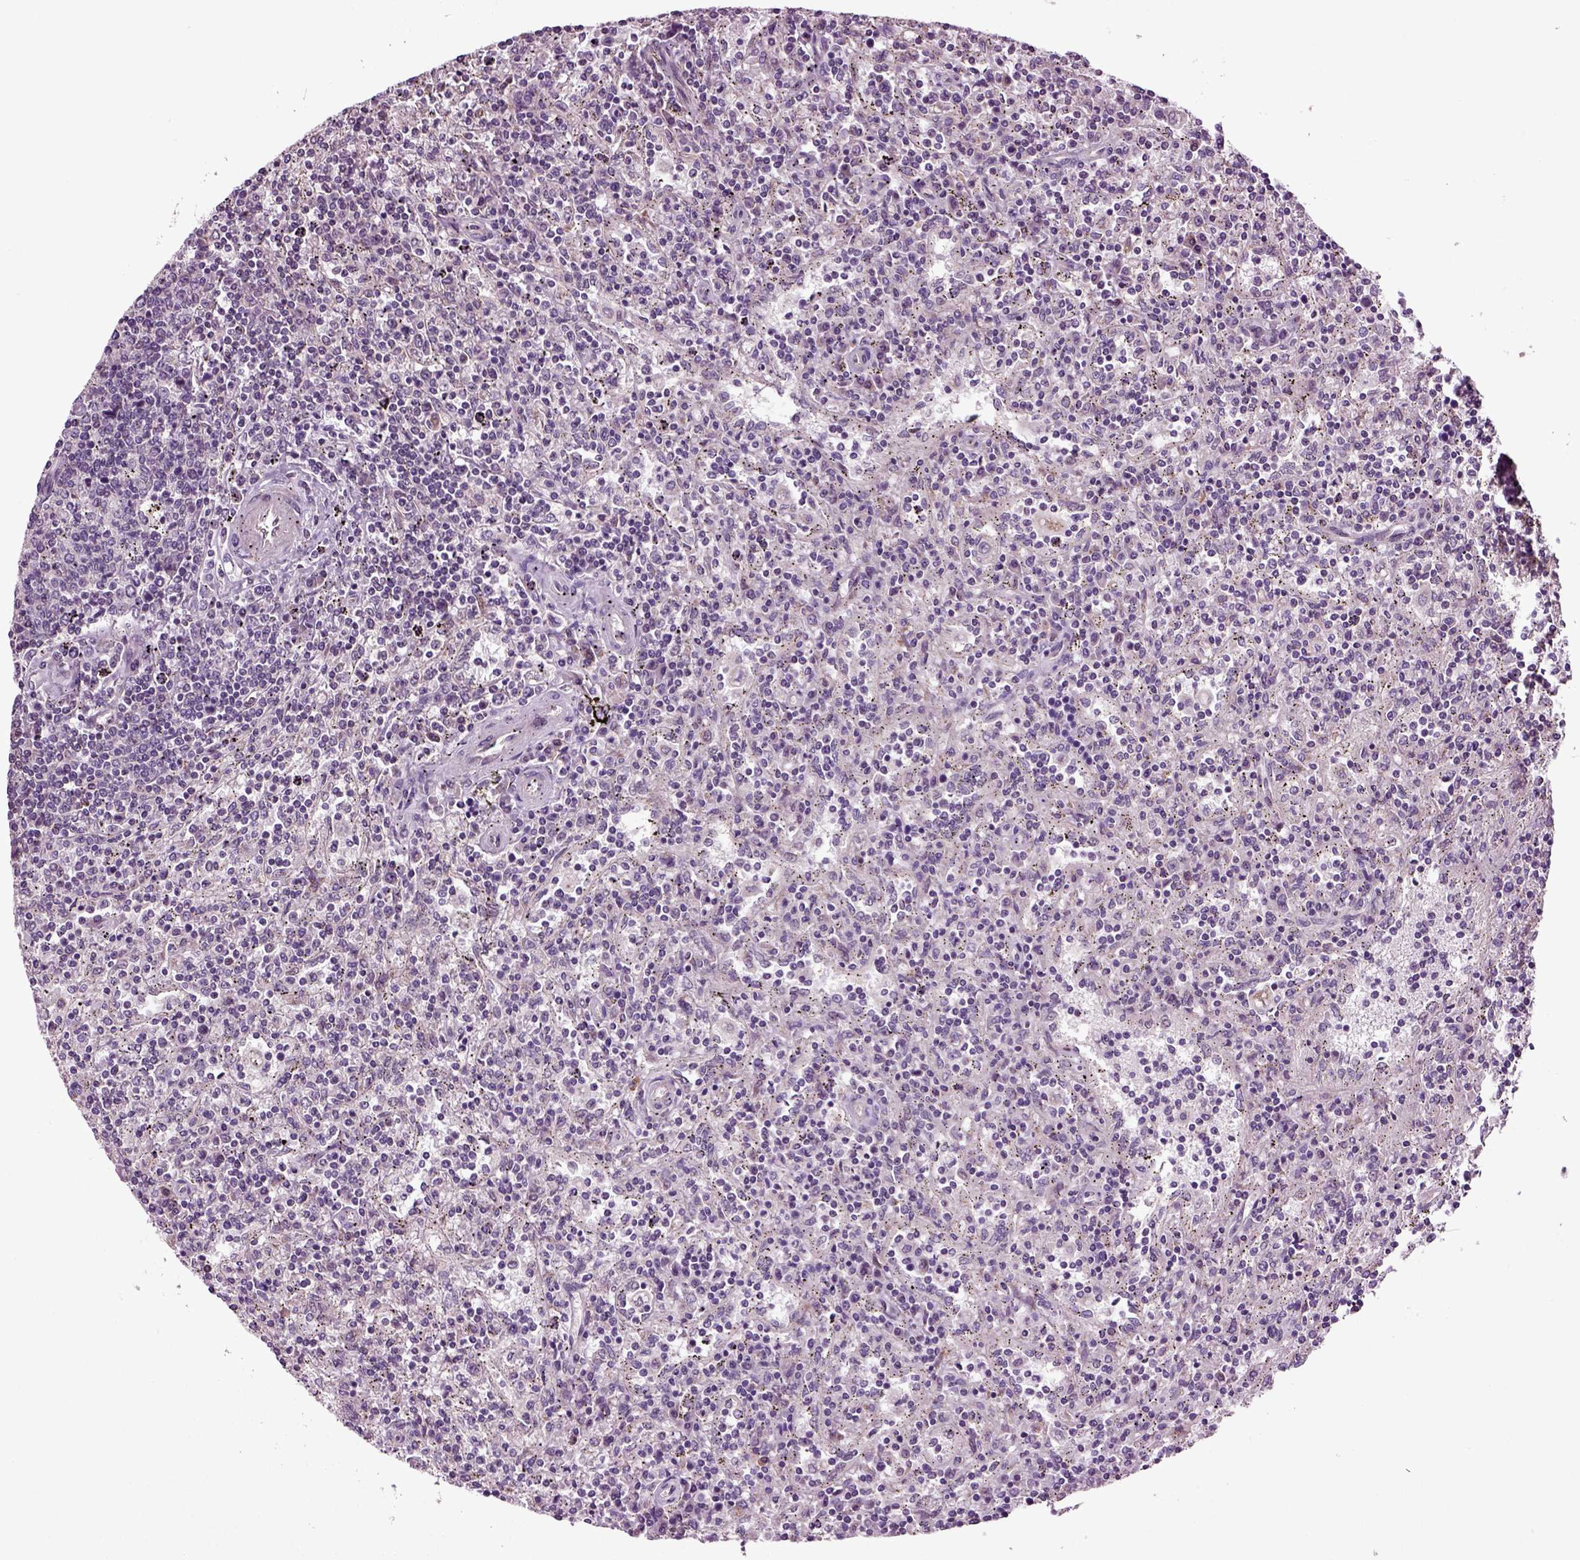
{"staining": {"intensity": "negative", "quantity": "none", "location": "none"}, "tissue": "lymphoma", "cell_type": "Tumor cells", "image_type": "cancer", "snomed": [{"axis": "morphology", "description": "Malignant lymphoma, non-Hodgkin's type, Low grade"}, {"axis": "topography", "description": "Lymph node"}], "caption": "Micrograph shows no protein staining in tumor cells of low-grade malignant lymphoma, non-Hodgkin's type tissue. Brightfield microscopy of immunohistochemistry (IHC) stained with DAB (brown) and hematoxylin (blue), captured at high magnification.", "gene": "HAGHL", "patient": {"sex": "male", "age": 52}}